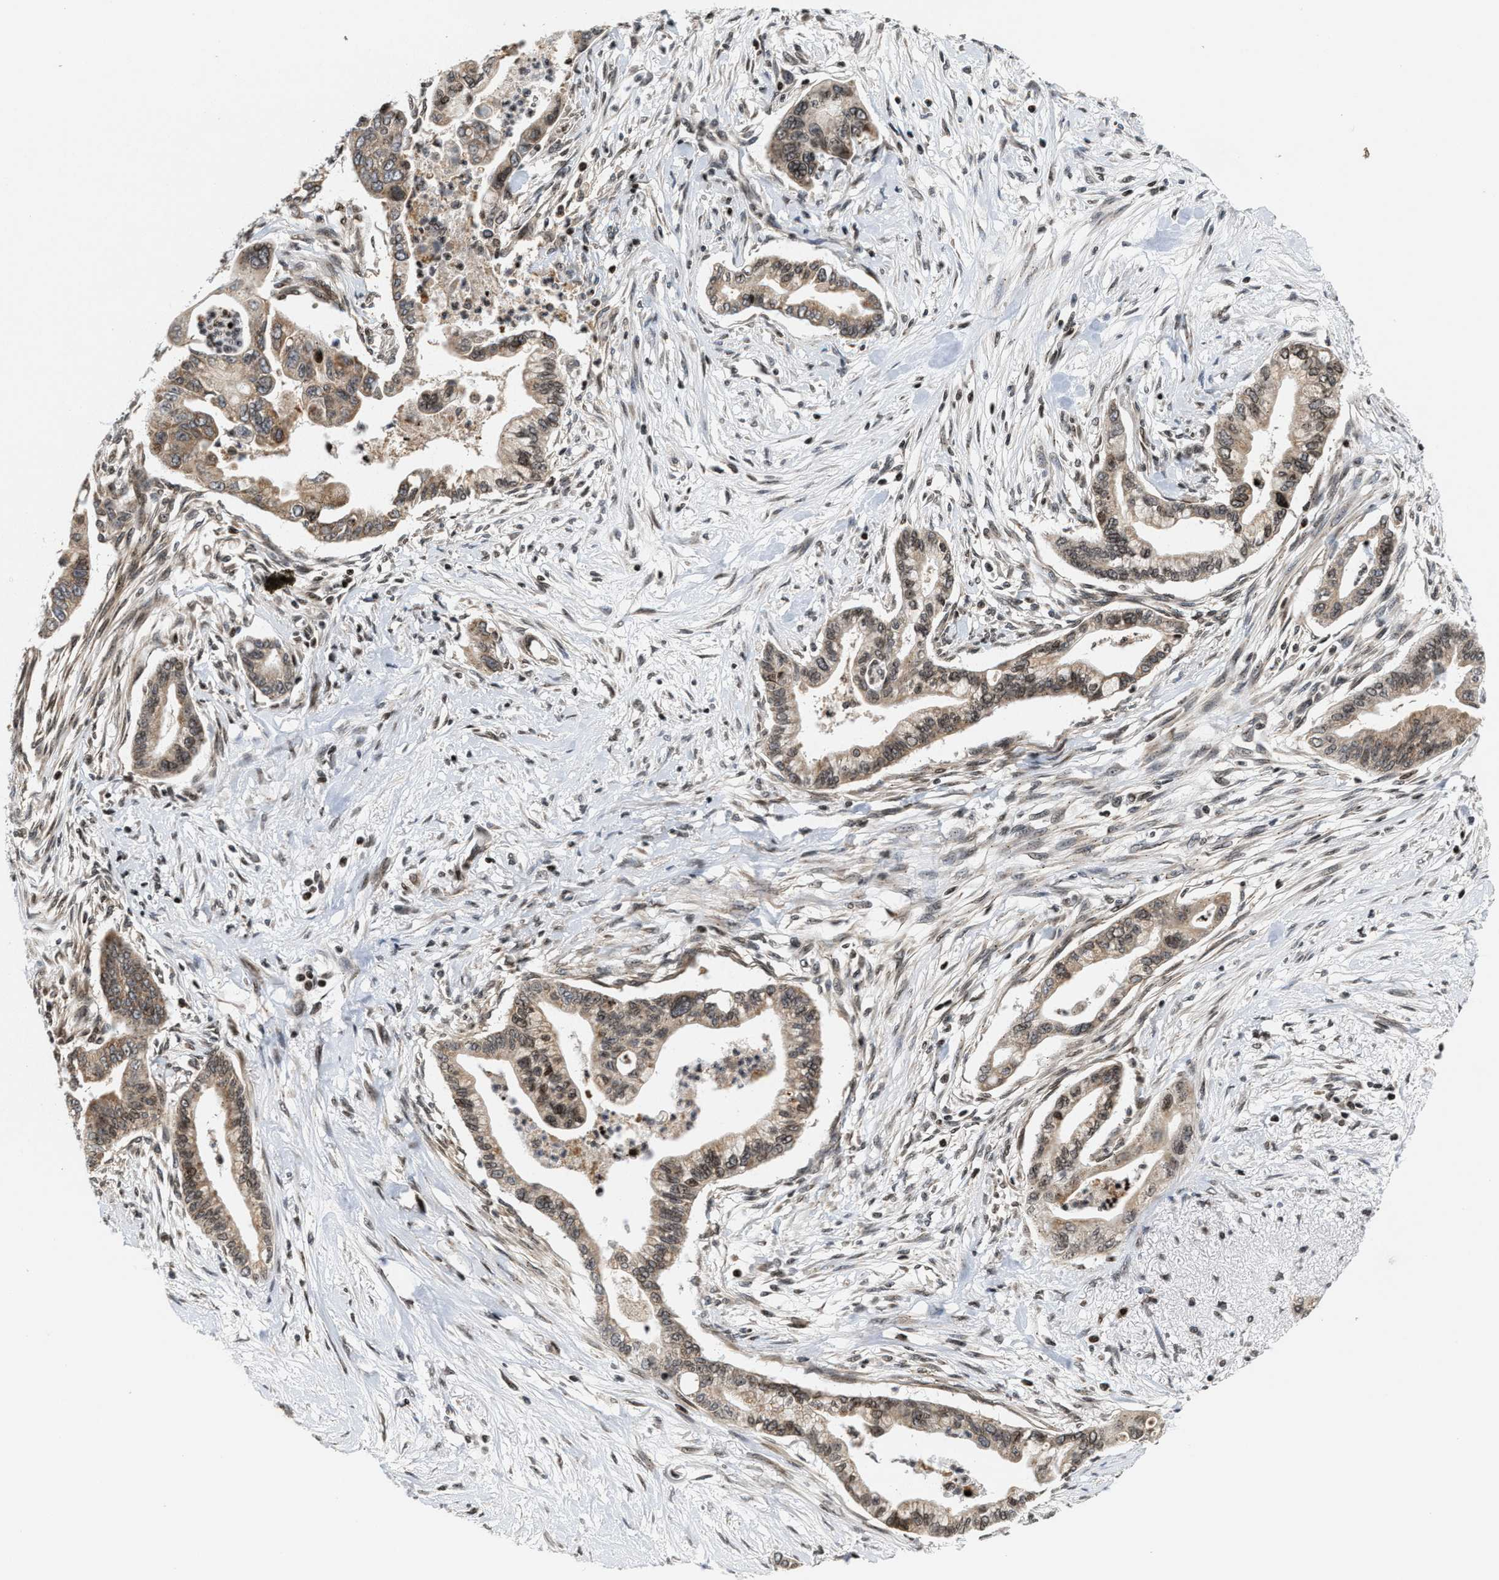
{"staining": {"intensity": "moderate", "quantity": ">75%", "location": "cytoplasmic/membranous"}, "tissue": "pancreatic cancer", "cell_type": "Tumor cells", "image_type": "cancer", "snomed": [{"axis": "morphology", "description": "Adenocarcinoma, NOS"}, {"axis": "topography", "description": "Pancreas"}], "caption": "Adenocarcinoma (pancreatic) tissue demonstrates moderate cytoplasmic/membranous positivity in approximately >75% of tumor cells, visualized by immunohistochemistry.", "gene": "PDZD2", "patient": {"sex": "male", "age": 70}}